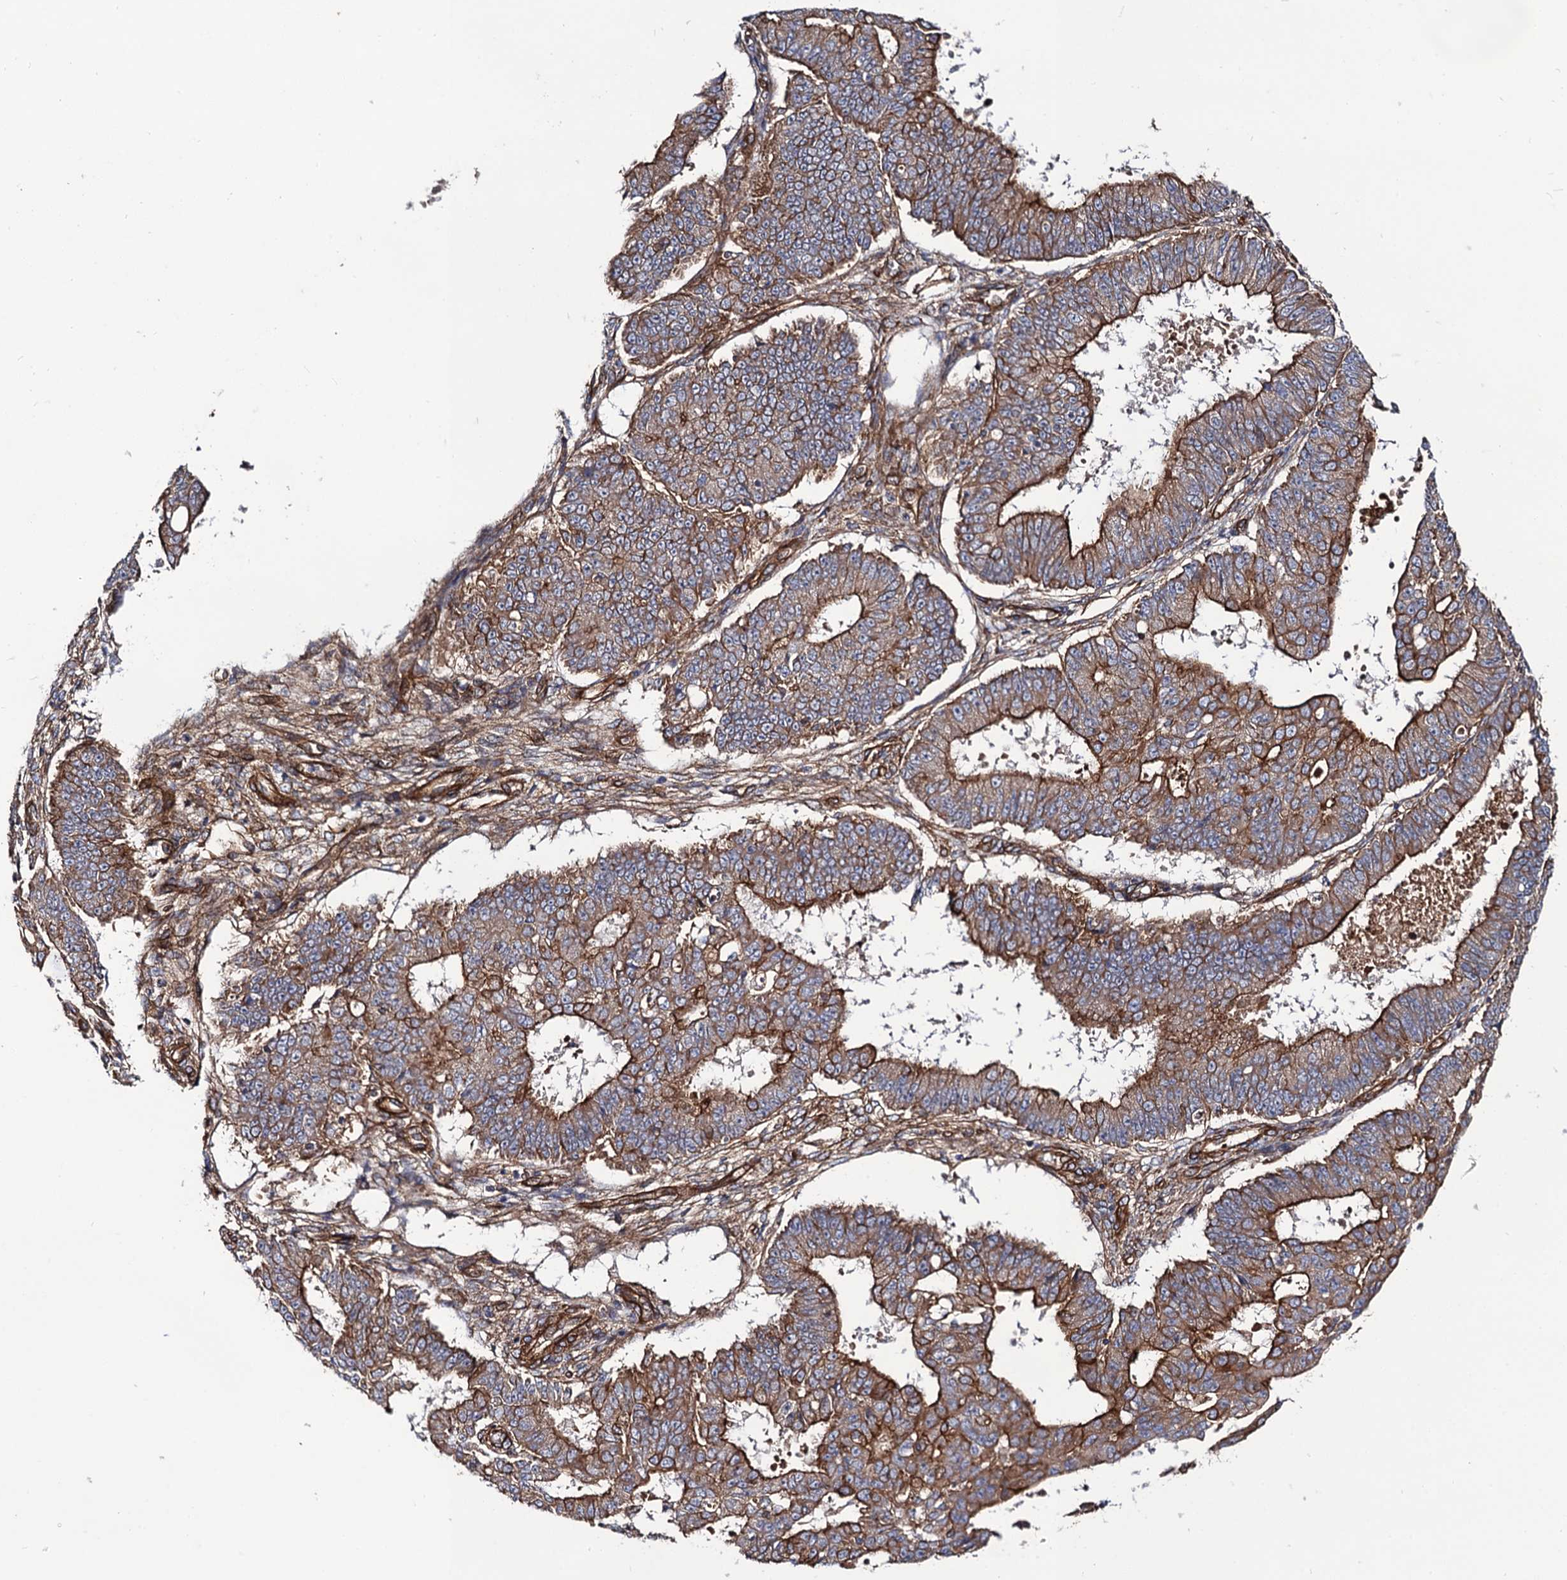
{"staining": {"intensity": "moderate", "quantity": ">75%", "location": "cytoplasmic/membranous"}, "tissue": "ovarian cancer", "cell_type": "Tumor cells", "image_type": "cancer", "snomed": [{"axis": "morphology", "description": "Carcinoma, endometroid"}, {"axis": "topography", "description": "Appendix"}, {"axis": "topography", "description": "Ovary"}], "caption": "Immunohistochemistry (IHC) of ovarian cancer exhibits medium levels of moderate cytoplasmic/membranous staining in about >75% of tumor cells. Nuclei are stained in blue.", "gene": "CIP2A", "patient": {"sex": "female", "age": 42}}